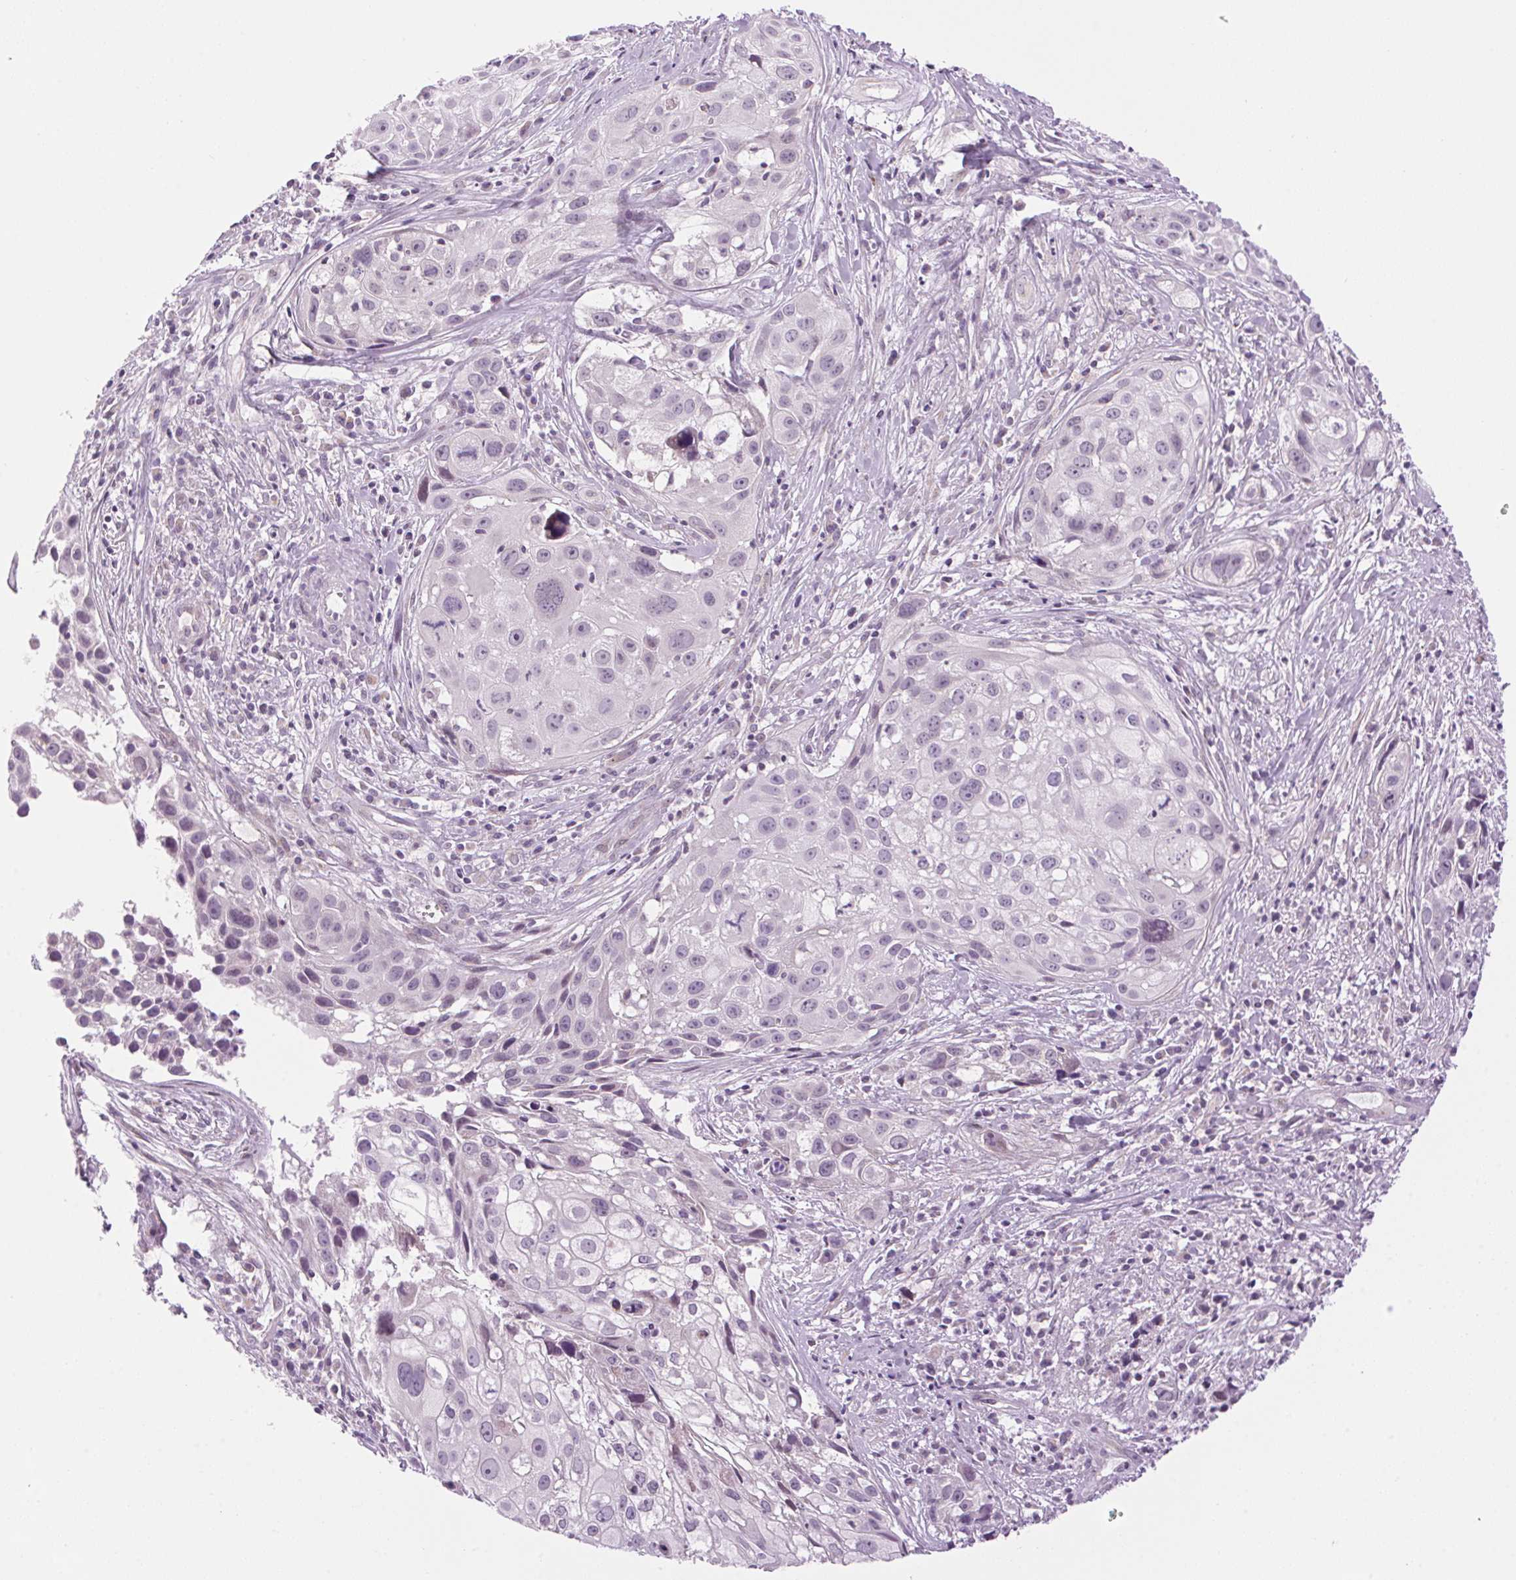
{"staining": {"intensity": "negative", "quantity": "none", "location": "none"}, "tissue": "cervical cancer", "cell_type": "Tumor cells", "image_type": "cancer", "snomed": [{"axis": "morphology", "description": "Squamous cell carcinoma, NOS"}, {"axis": "topography", "description": "Cervix"}], "caption": "This is an immunohistochemistry (IHC) photomicrograph of human cervical cancer (squamous cell carcinoma). There is no expression in tumor cells.", "gene": "SMIM13", "patient": {"sex": "female", "age": 53}}